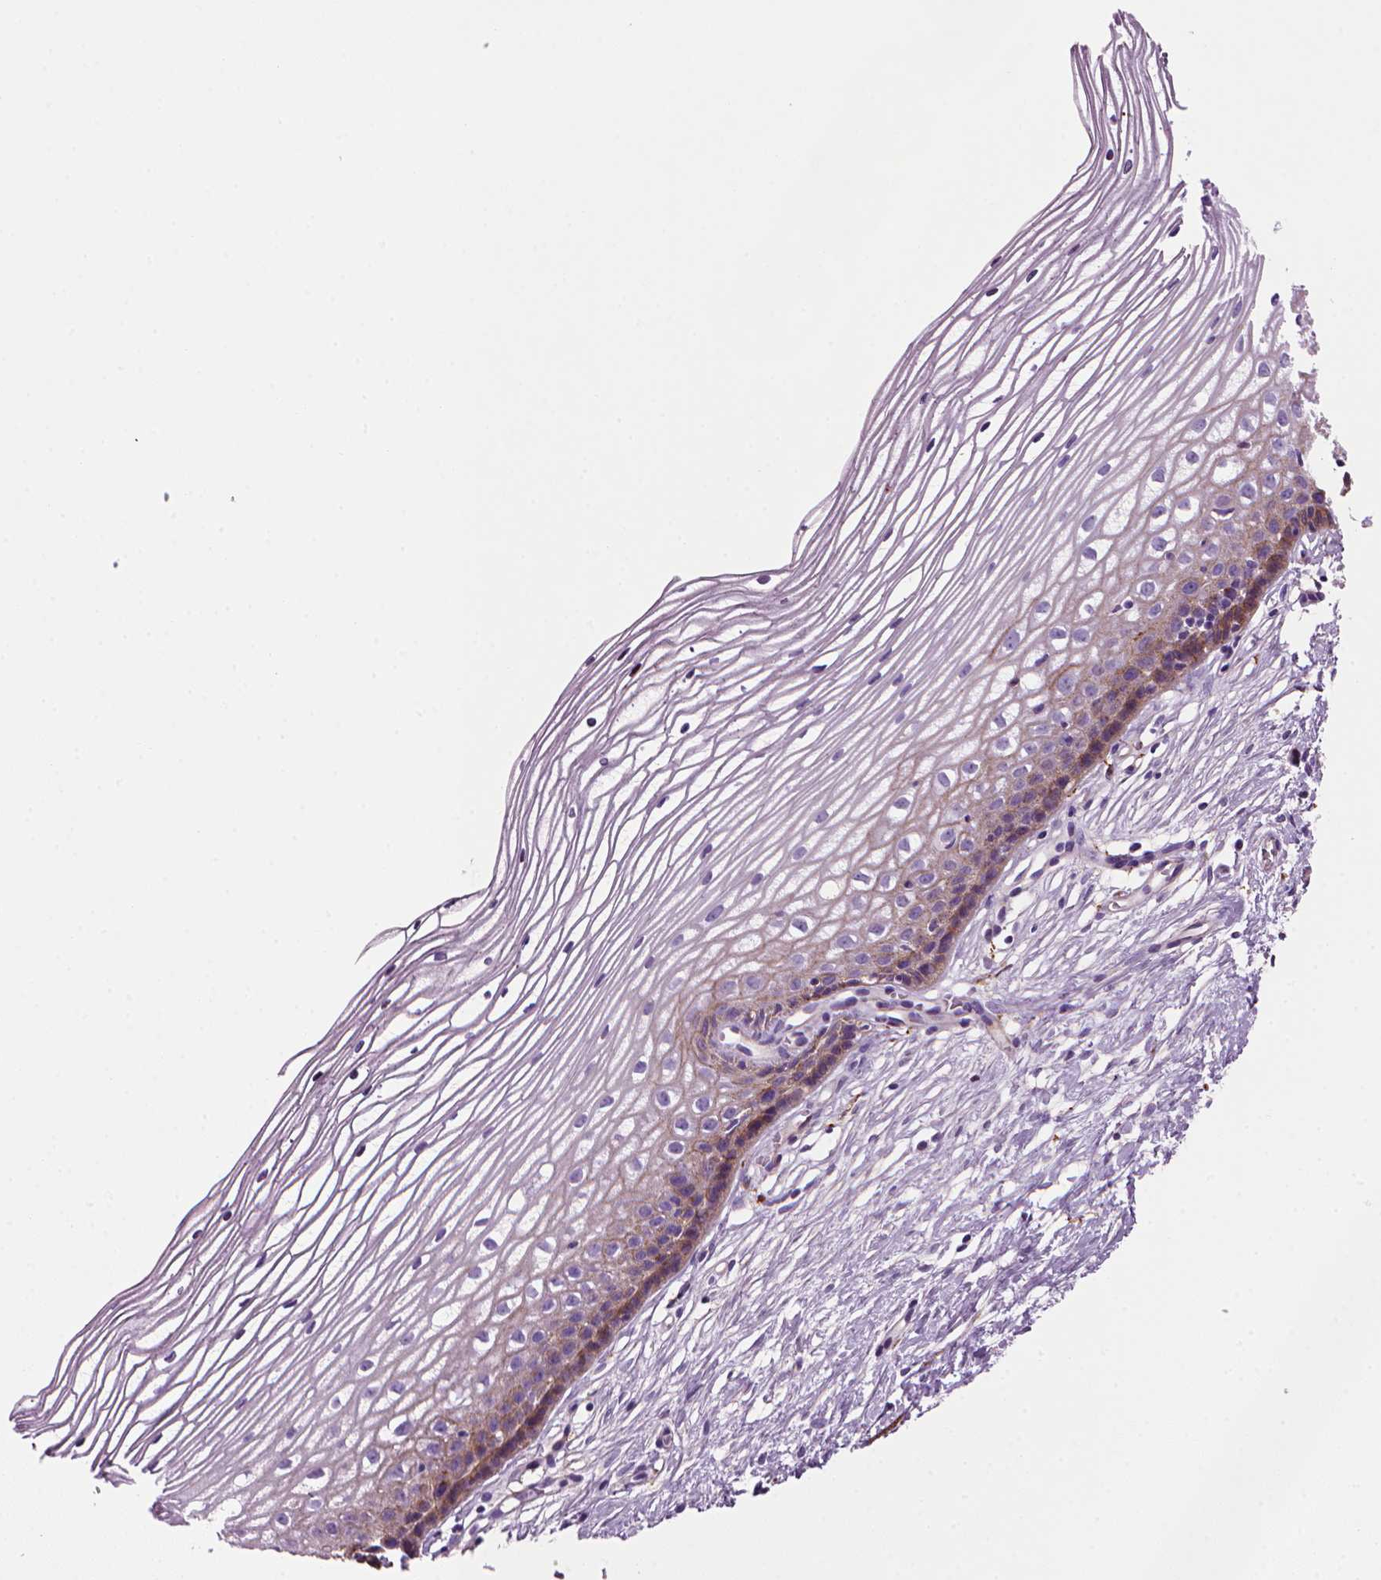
{"staining": {"intensity": "negative", "quantity": "none", "location": "none"}, "tissue": "cervix", "cell_type": "Glandular cells", "image_type": "normal", "snomed": [{"axis": "morphology", "description": "Normal tissue, NOS"}, {"axis": "topography", "description": "Cervix"}], "caption": "There is no significant expression in glandular cells of cervix. (DAB (3,3'-diaminobenzidine) IHC visualized using brightfield microscopy, high magnification).", "gene": "MARCKS", "patient": {"sex": "female", "age": 40}}